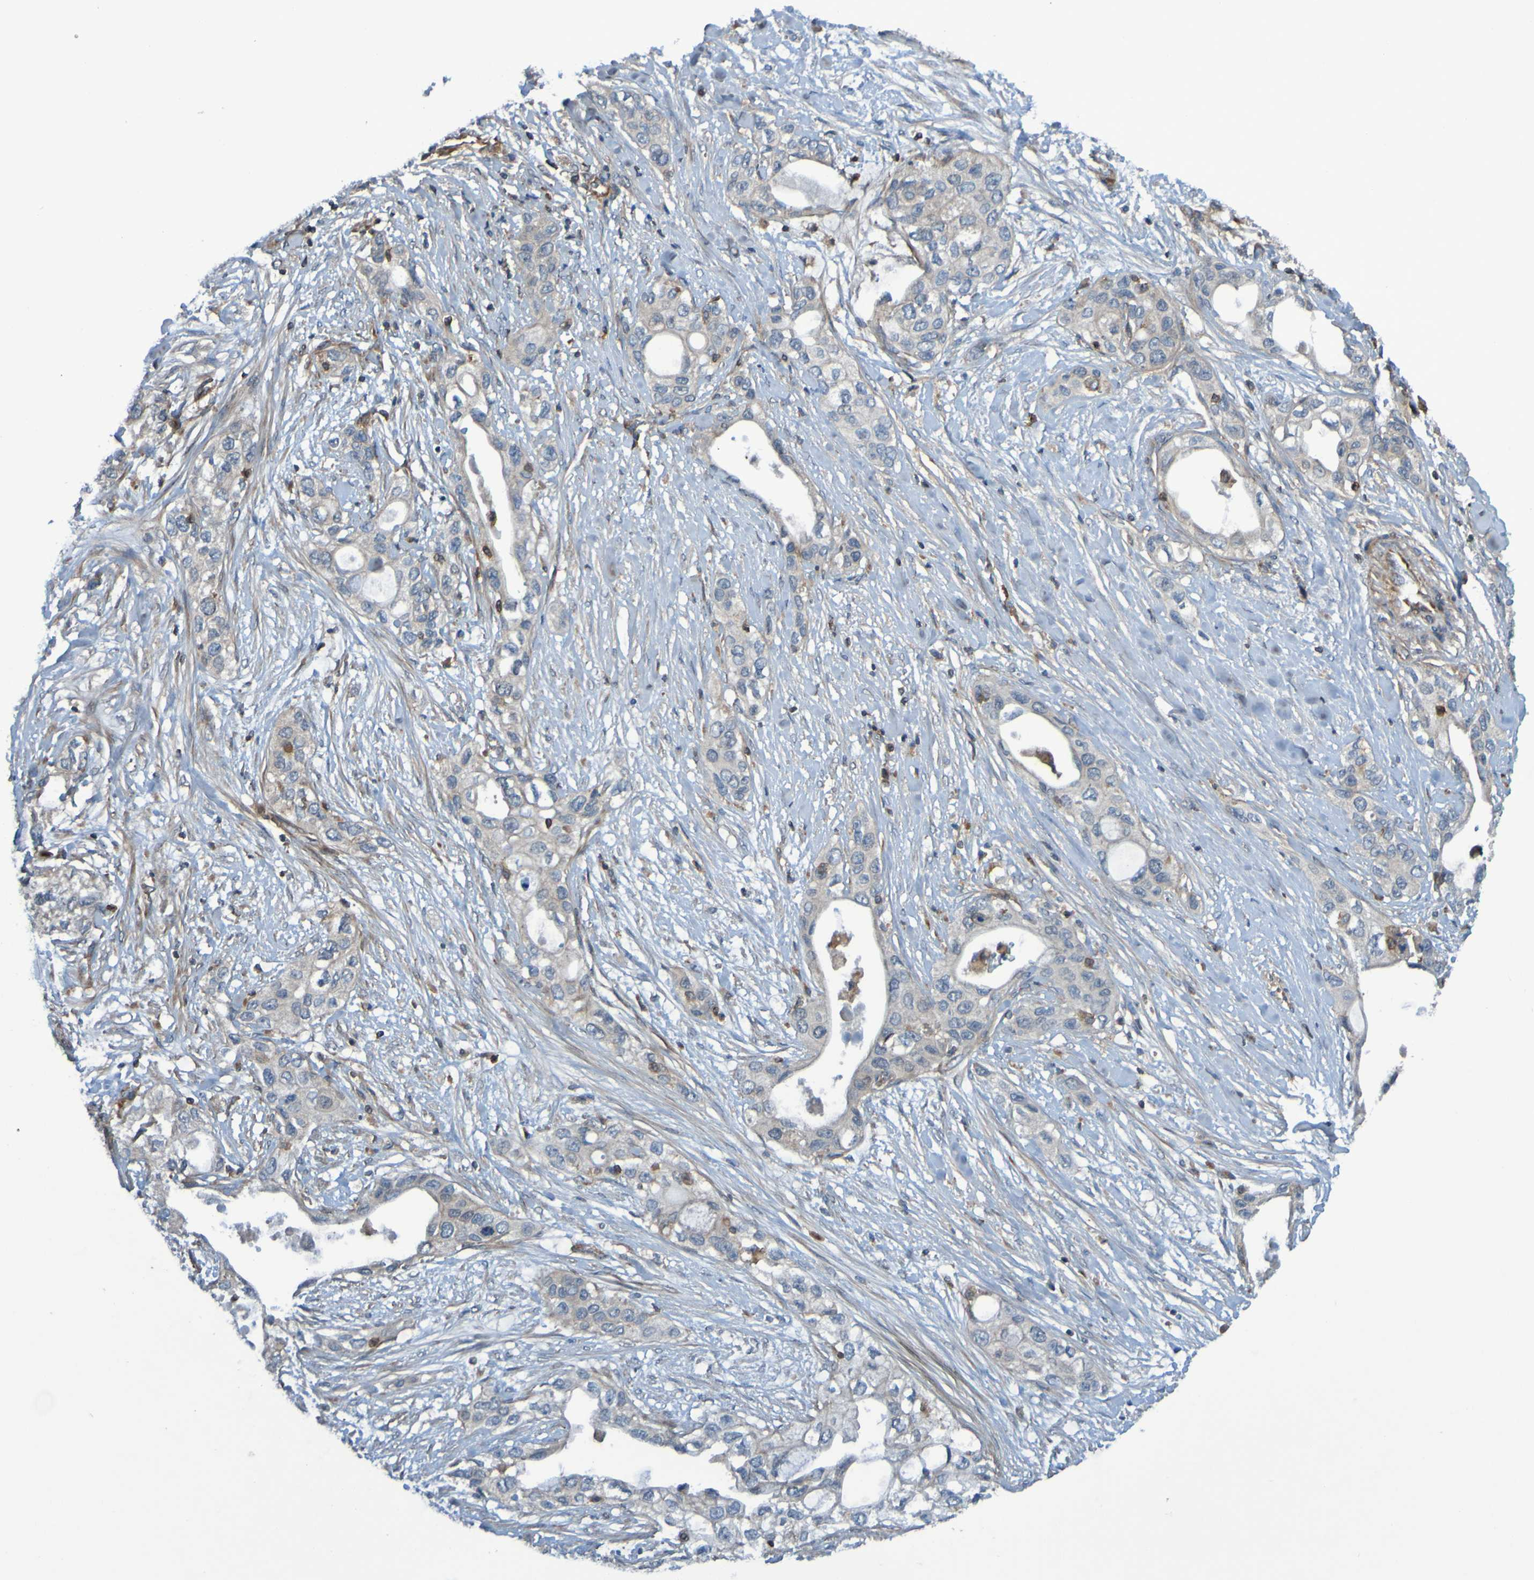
{"staining": {"intensity": "weak", "quantity": ">75%", "location": "cytoplasmic/membranous"}, "tissue": "pancreatic cancer", "cell_type": "Tumor cells", "image_type": "cancer", "snomed": [{"axis": "morphology", "description": "Adenocarcinoma, NOS"}, {"axis": "topography", "description": "Pancreas"}], "caption": "Pancreatic cancer tissue reveals weak cytoplasmic/membranous expression in about >75% of tumor cells", "gene": "PDGFB", "patient": {"sex": "female", "age": 70}}